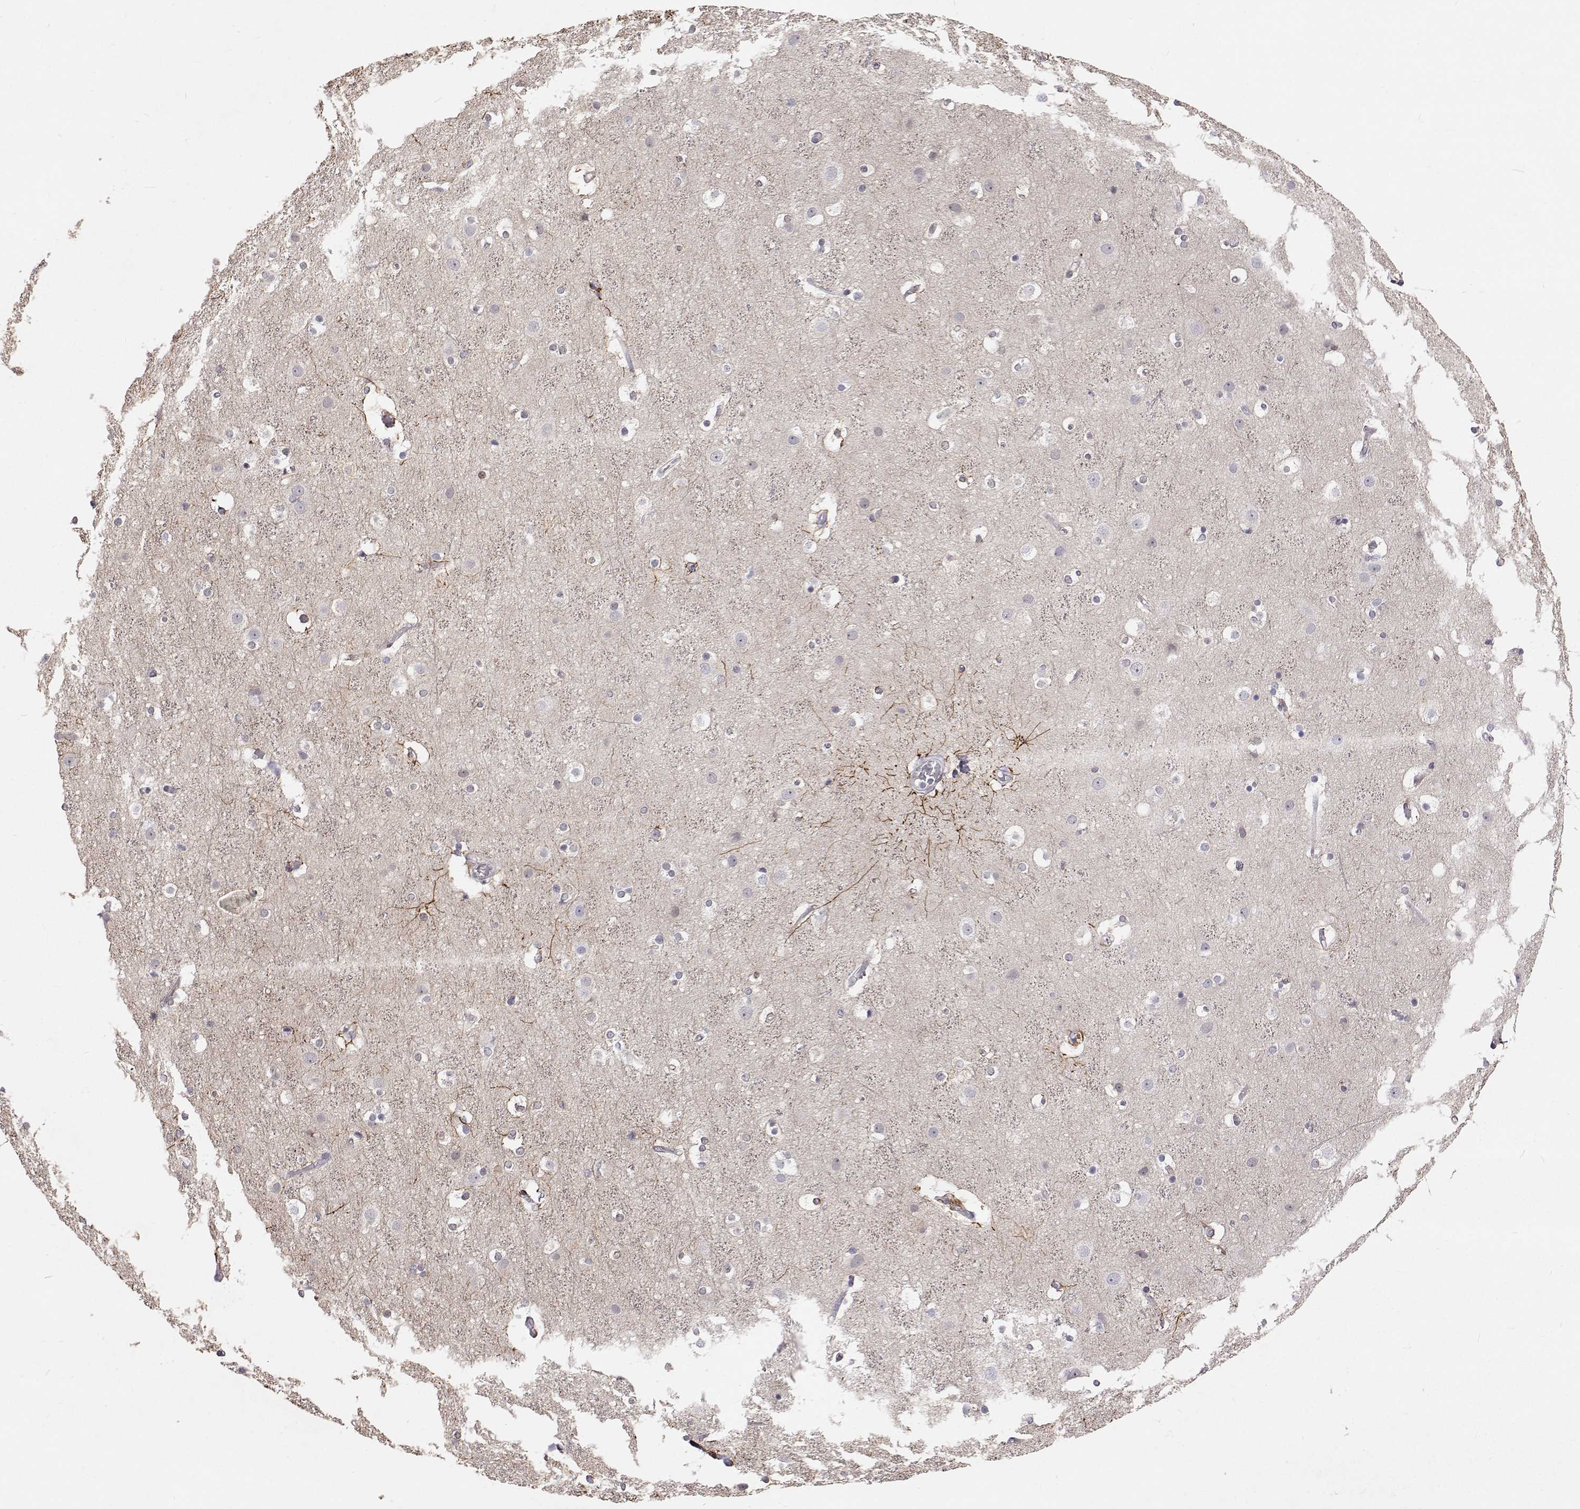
{"staining": {"intensity": "negative", "quantity": "none", "location": "none"}, "tissue": "cerebral cortex", "cell_type": "Endothelial cells", "image_type": "normal", "snomed": [{"axis": "morphology", "description": "Normal tissue, NOS"}, {"axis": "topography", "description": "Cerebral cortex"}], "caption": "IHC photomicrograph of benign human cerebral cortex stained for a protein (brown), which exhibits no positivity in endothelial cells.", "gene": "MYPN", "patient": {"sex": "female", "age": 52}}